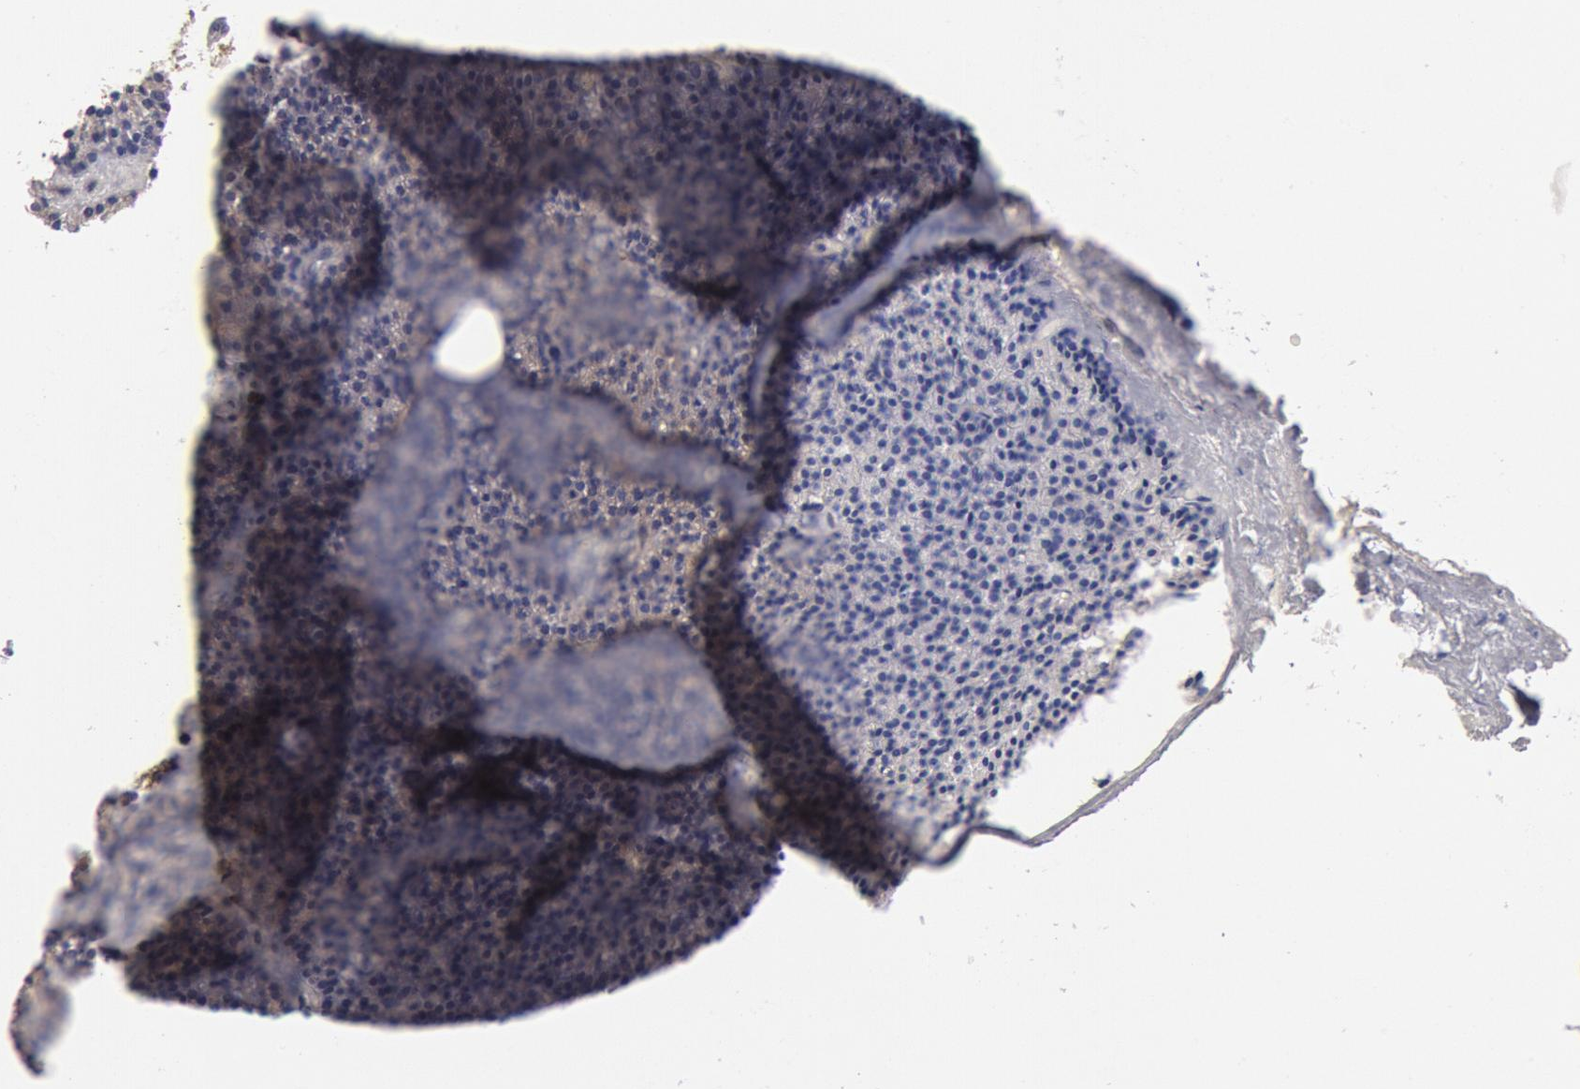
{"staining": {"intensity": "weak", "quantity": "<25%", "location": "cytoplasmic/membranous"}, "tissue": "parathyroid gland", "cell_type": "Glandular cells", "image_type": "normal", "snomed": [{"axis": "morphology", "description": "Normal tissue, NOS"}, {"axis": "topography", "description": "Parathyroid gland"}], "caption": "The micrograph exhibits no staining of glandular cells in normal parathyroid gland. (DAB (3,3'-diaminobenzidine) immunohistochemistry (IHC) with hematoxylin counter stain).", "gene": "TMED8", "patient": {"sex": "male", "age": 57}}